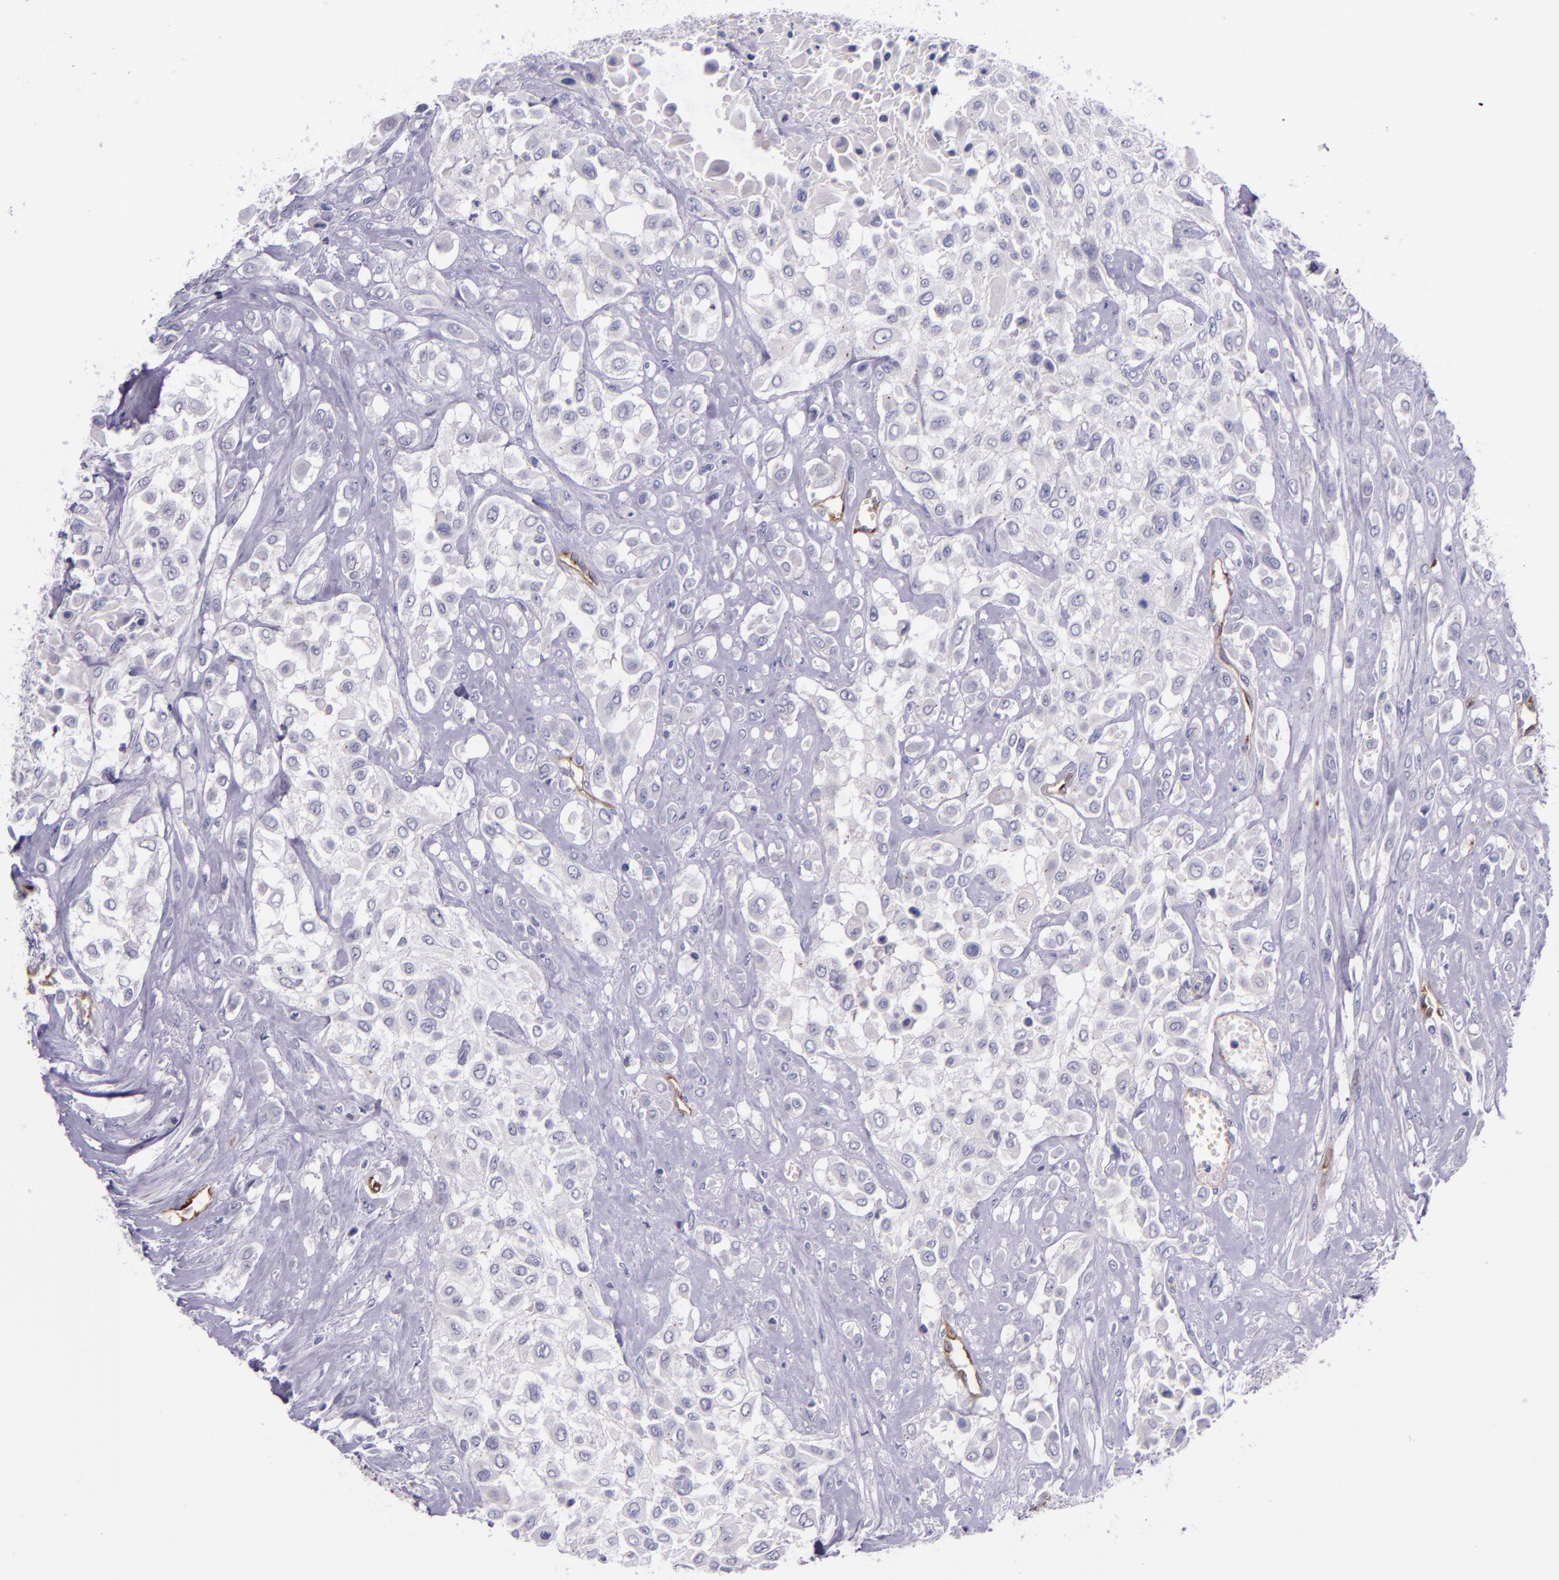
{"staining": {"intensity": "negative", "quantity": "none", "location": "none"}, "tissue": "urothelial cancer", "cell_type": "Tumor cells", "image_type": "cancer", "snomed": [{"axis": "morphology", "description": "Urothelial carcinoma, High grade"}, {"axis": "topography", "description": "Urinary bladder"}], "caption": "An image of urothelial cancer stained for a protein shows no brown staining in tumor cells.", "gene": "NOS3", "patient": {"sex": "male", "age": 57}}